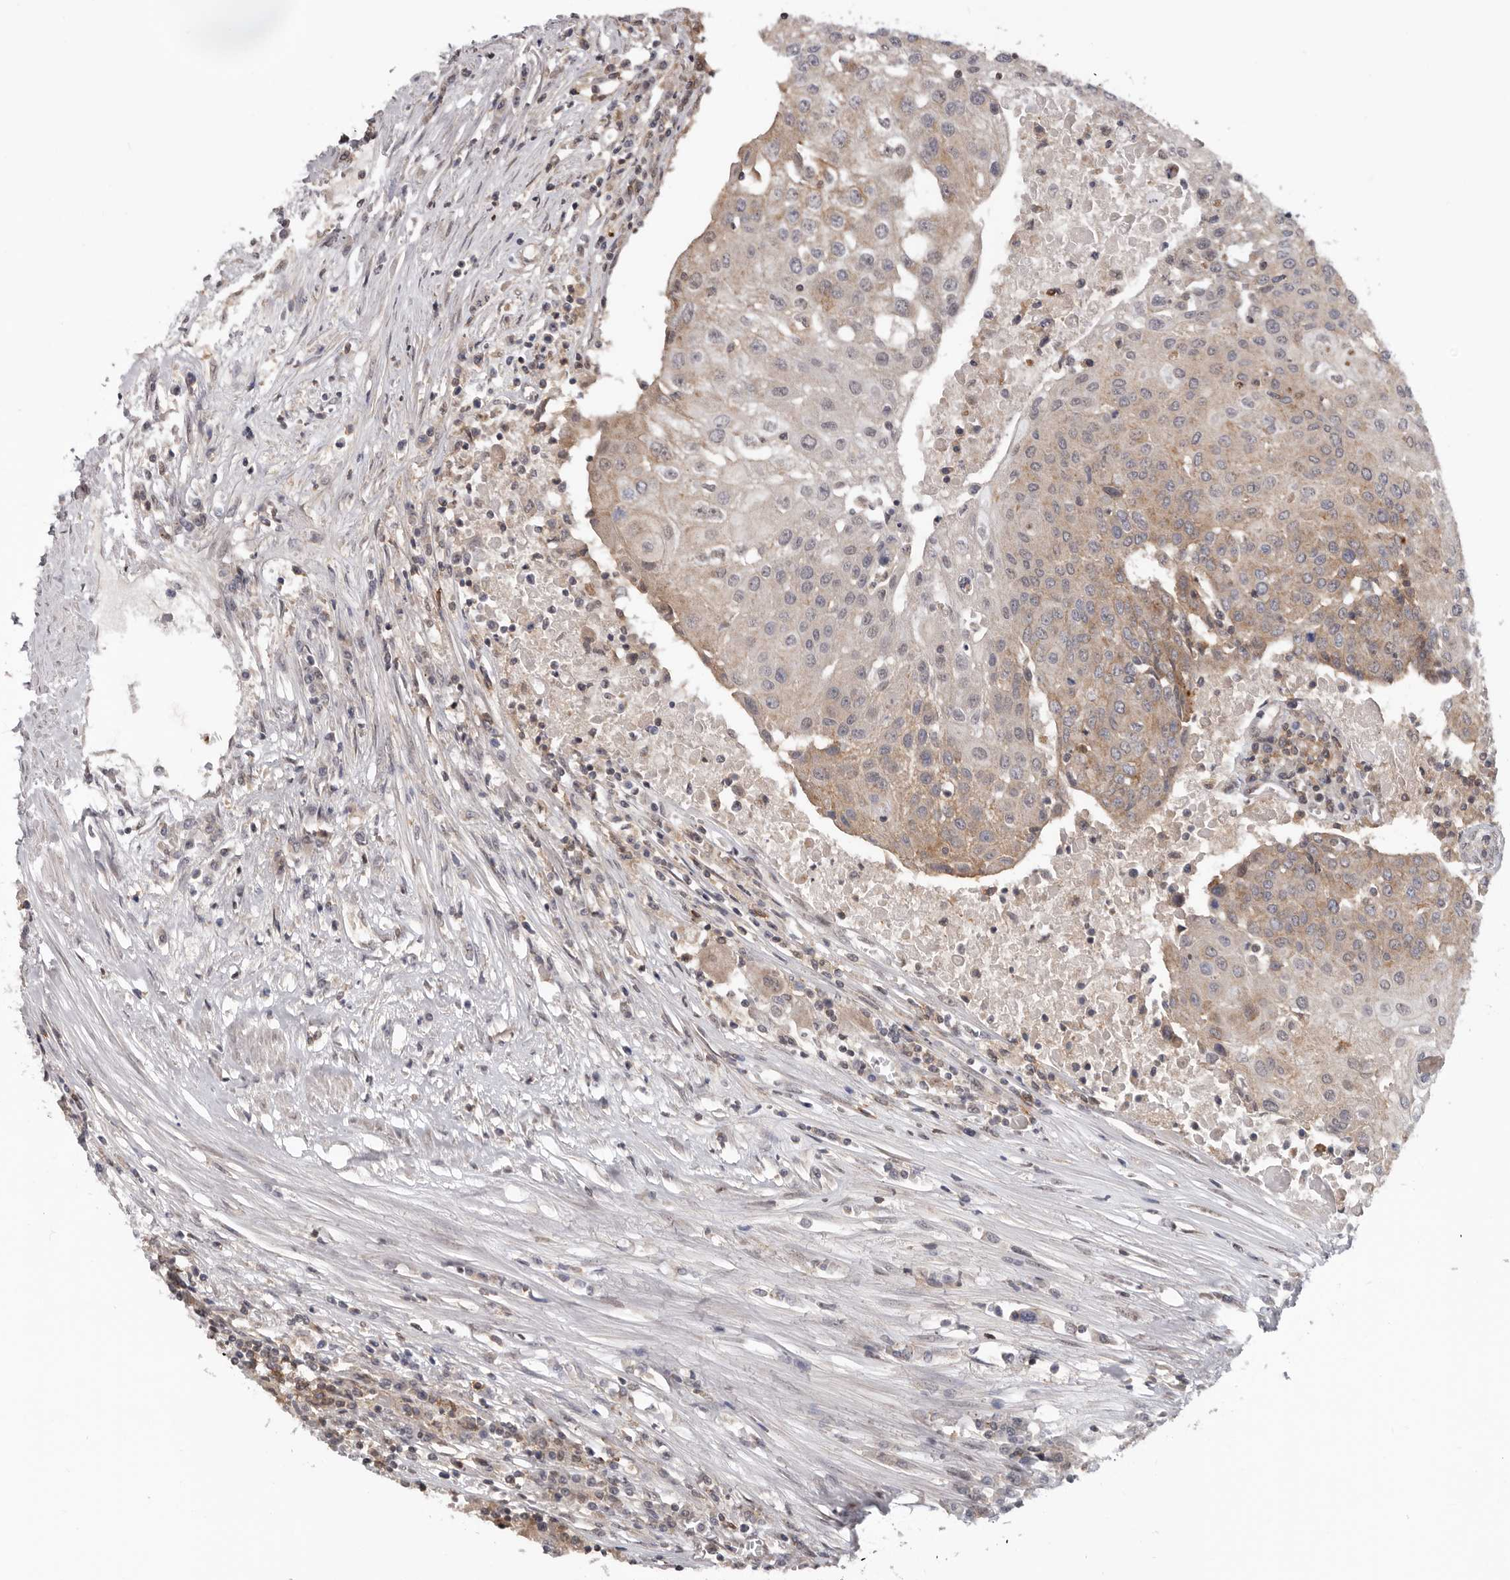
{"staining": {"intensity": "moderate", "quantity": "25%-75%", "location": "cytoplasmic/membranous"}, "tissue": "urothelial cancer", "cell_type": "Tumor cells", "image_type": "cancer", "snomed": [{"axis": "morphology", "description": "Urothelial carcinoma, High grade"}, {"axis": "topography", "description": "Urinary bladder"}], "caption": "Immunohistochemical staining of urothelial cancer demonstrates medium levels of moderate cytoplasmic/membranous staining in about 25%-75% of tumor cells. (DAB (3,3'-diaminobenzidine) IHC, brown staining for protein, blue staining for nuclei).", "gene": "MOGAT2", "patient": {"sex": "female", "age": 85}}